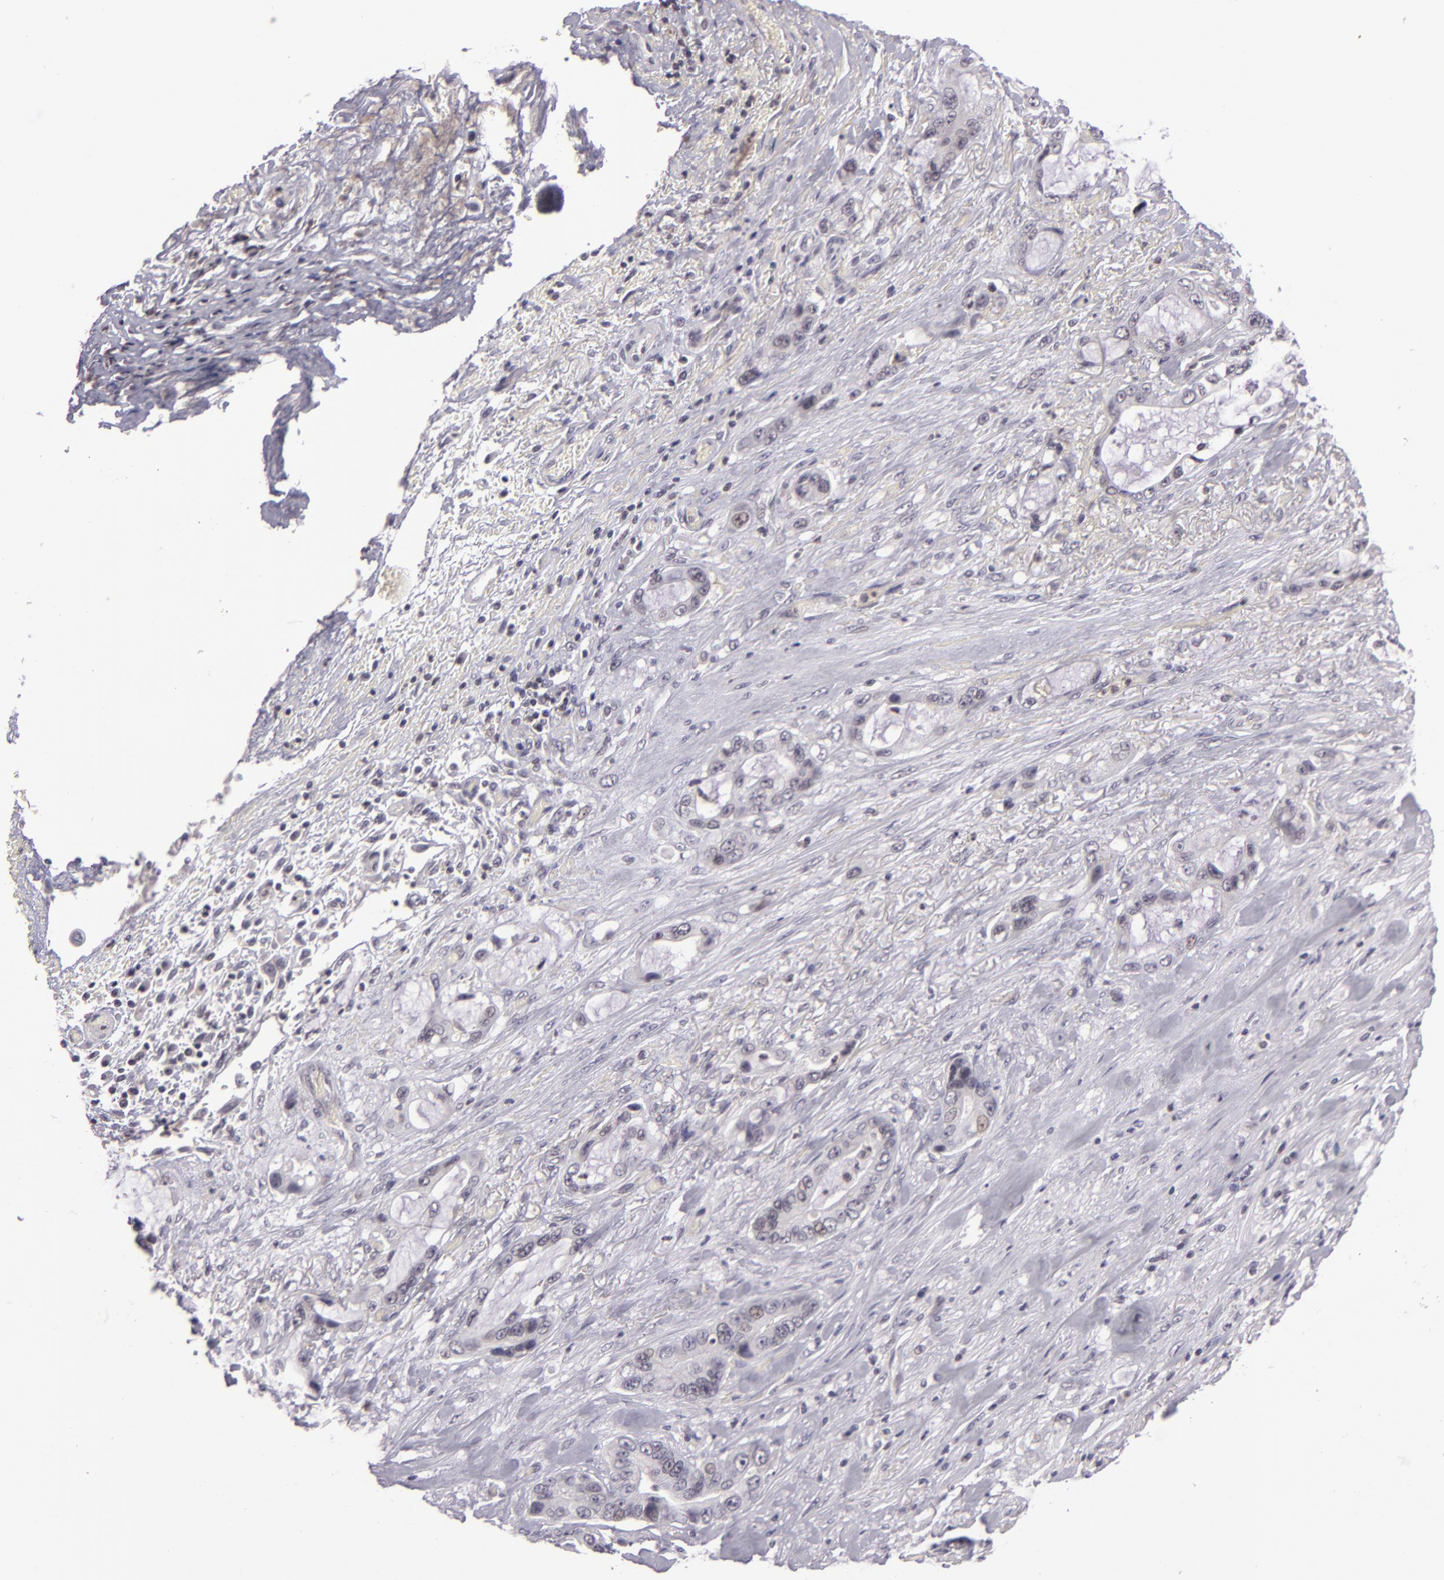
{"staining": {"intensity": "negative", "quantity": "none", "location": "none"}, "tissue": "pancreatic cancer", "cell_type": "Tumor cells", "image_type": "cancer", "snomed": [{"axis": "morphology", "description": "Adenocarcinoma, NOS"}, {"axis": "topography", "description": "Pancreas"}, {"axis": "topography", "description": "Stomach, upper"}], "caption": "Tumor cells are negative for brown protein staining in adenocarcinoma (pancreatic).", "gene": "CASP8", "patient": {"sex": "male", "age": 77}}